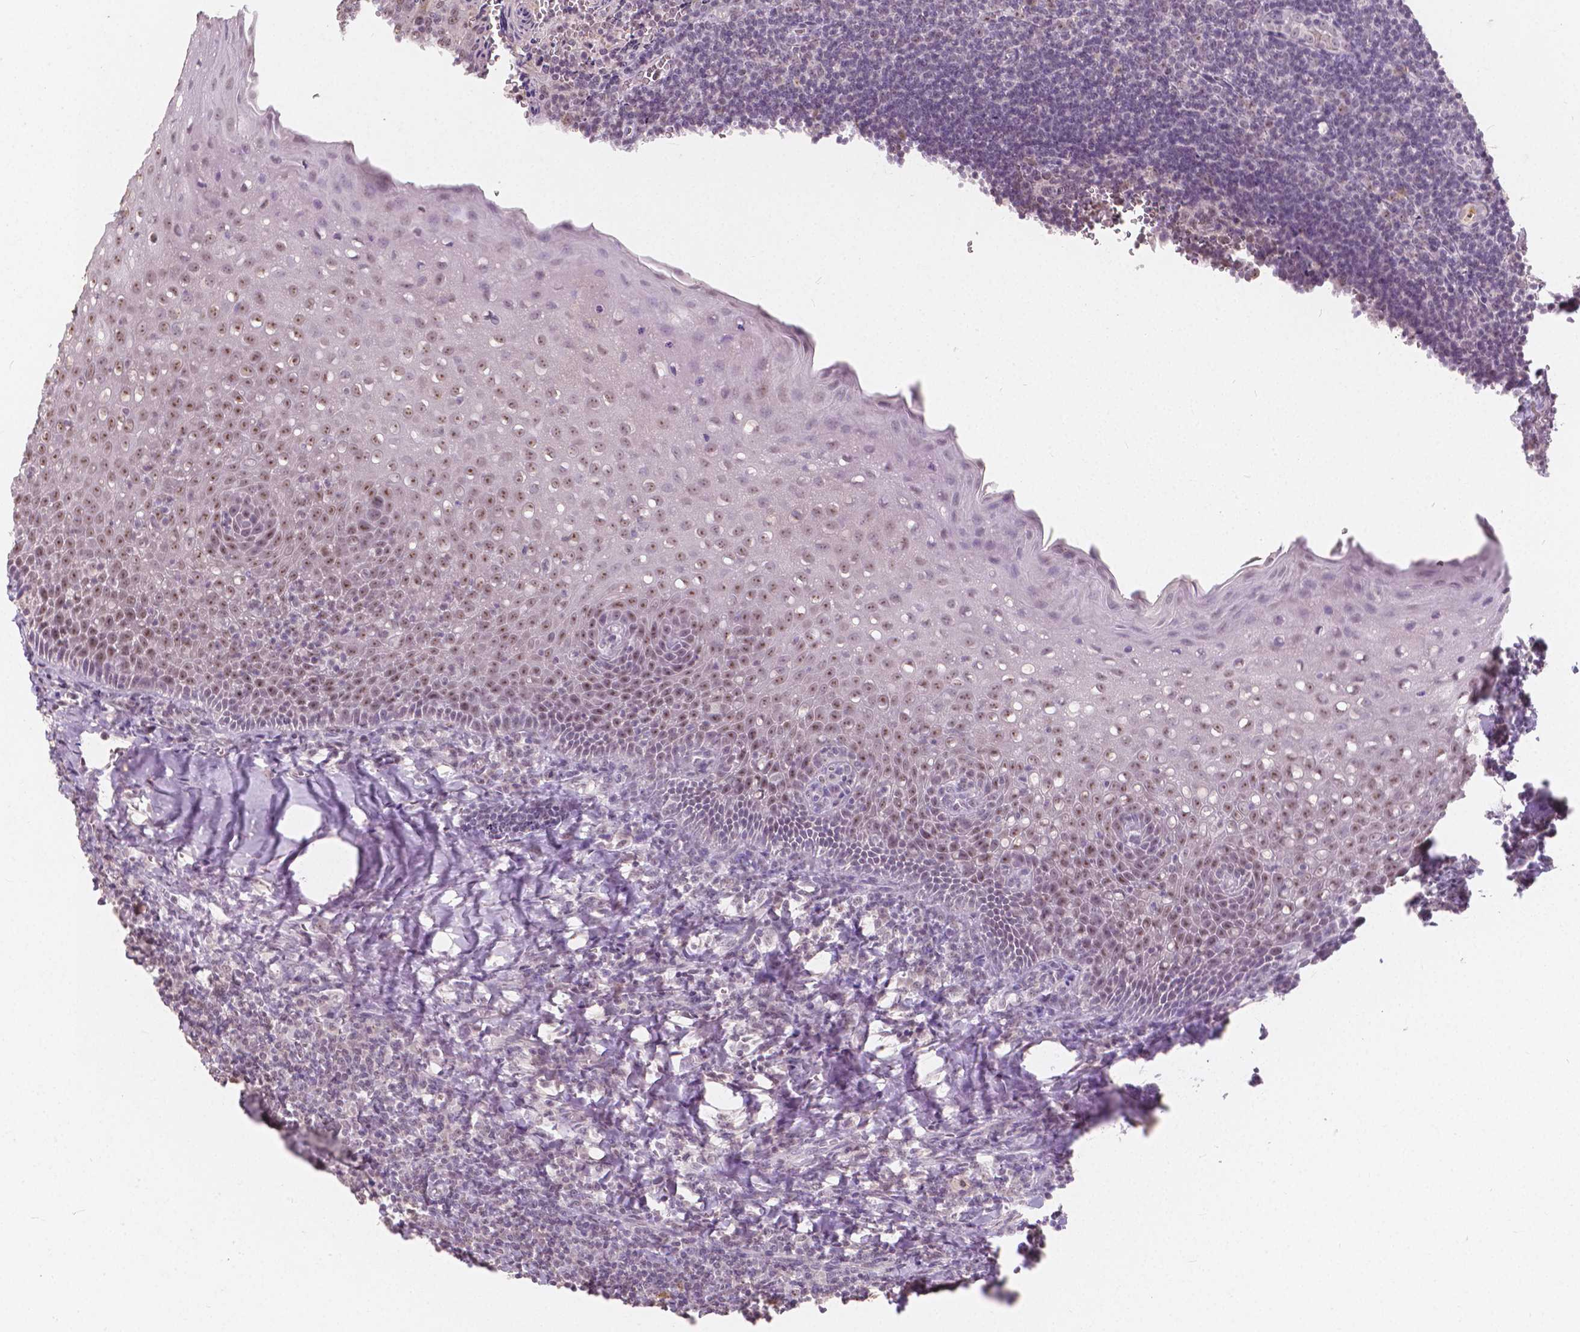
{"staining": {"intensity": "weak", "quantity": "25%-75%", "location": "nuclear"}, "tissue": "tonsil", "cell_type": "Germinal center cells", "image_type": "normal", "snomed": [{"axis": "morphology", "description": "Normal tissue, NOS"}, {"axis": "morphology", "description": "Inflammation, NOS"}, {"axis": "topography", "description": "Tonsil"}], "caption": "A high-resolution photomicrograph shows IHC staining of unremarkable tonsil, which demonstrates weak nuclear staining in about 25%-75% of germinal center cells.", "gene": "NOLC1", "patient": {"sex": "female", "age": 31}}